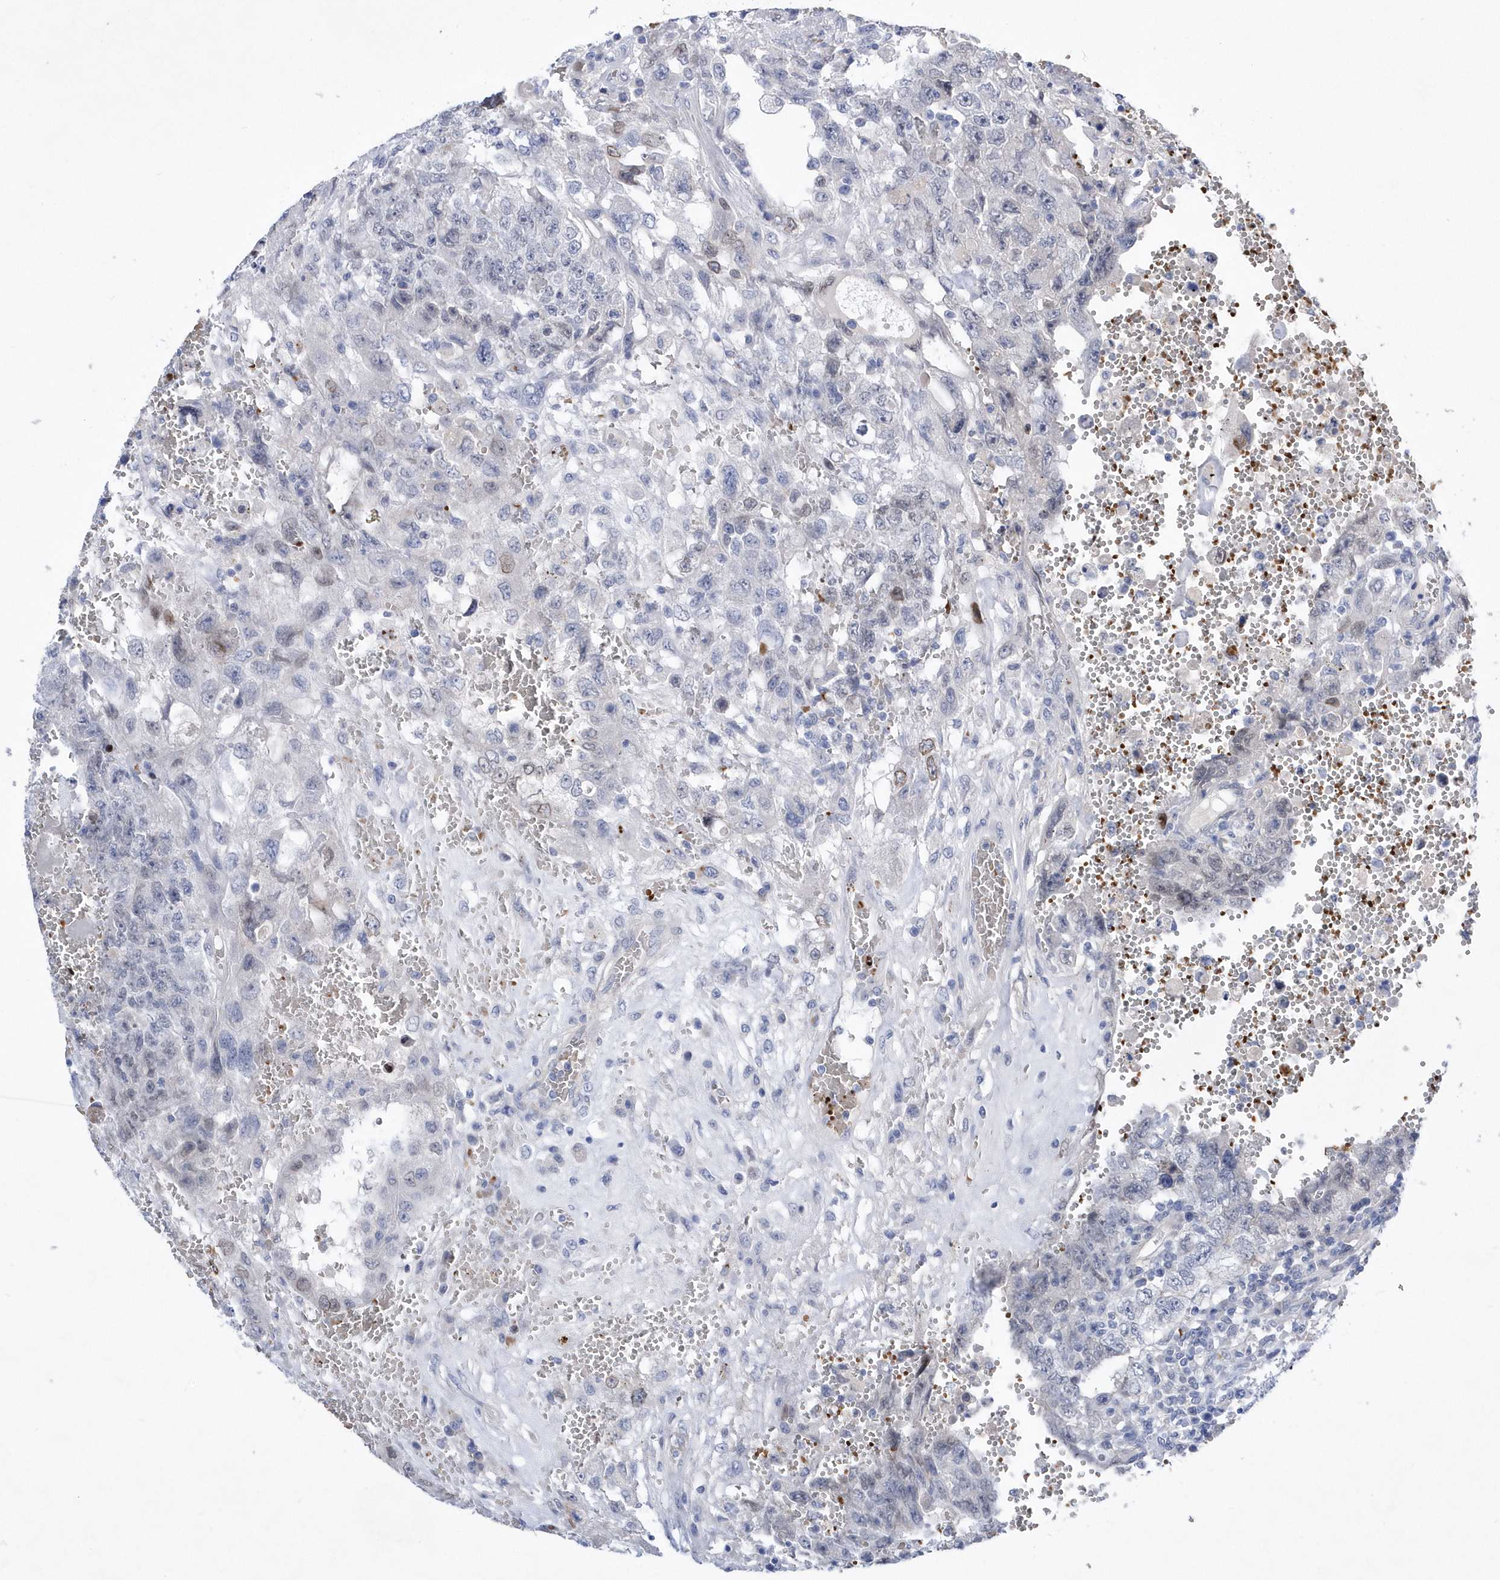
{"staining": {"intensity": "negative", "quantity": "none", "location": "none"}, "tissue": "testis cancer", "cell_type": "Tumor cells", "image_type": "cancer", "snomed": [{"axis": "morphology", "description": "Carcinoma, Embryonal, NOS"}, {"axis": "topography", "description": "Testis"}], "caption": "Immunohistochemical staining of human testis cancer (embryonal carcinoma) shows no significant positivity in tumor cells. (DAB immunohistochemistry (IHC) visualized using brightfield microscopy, high magnification).", "gene": "ZNF875", "patient": {"sex": "male", "age": 26}}